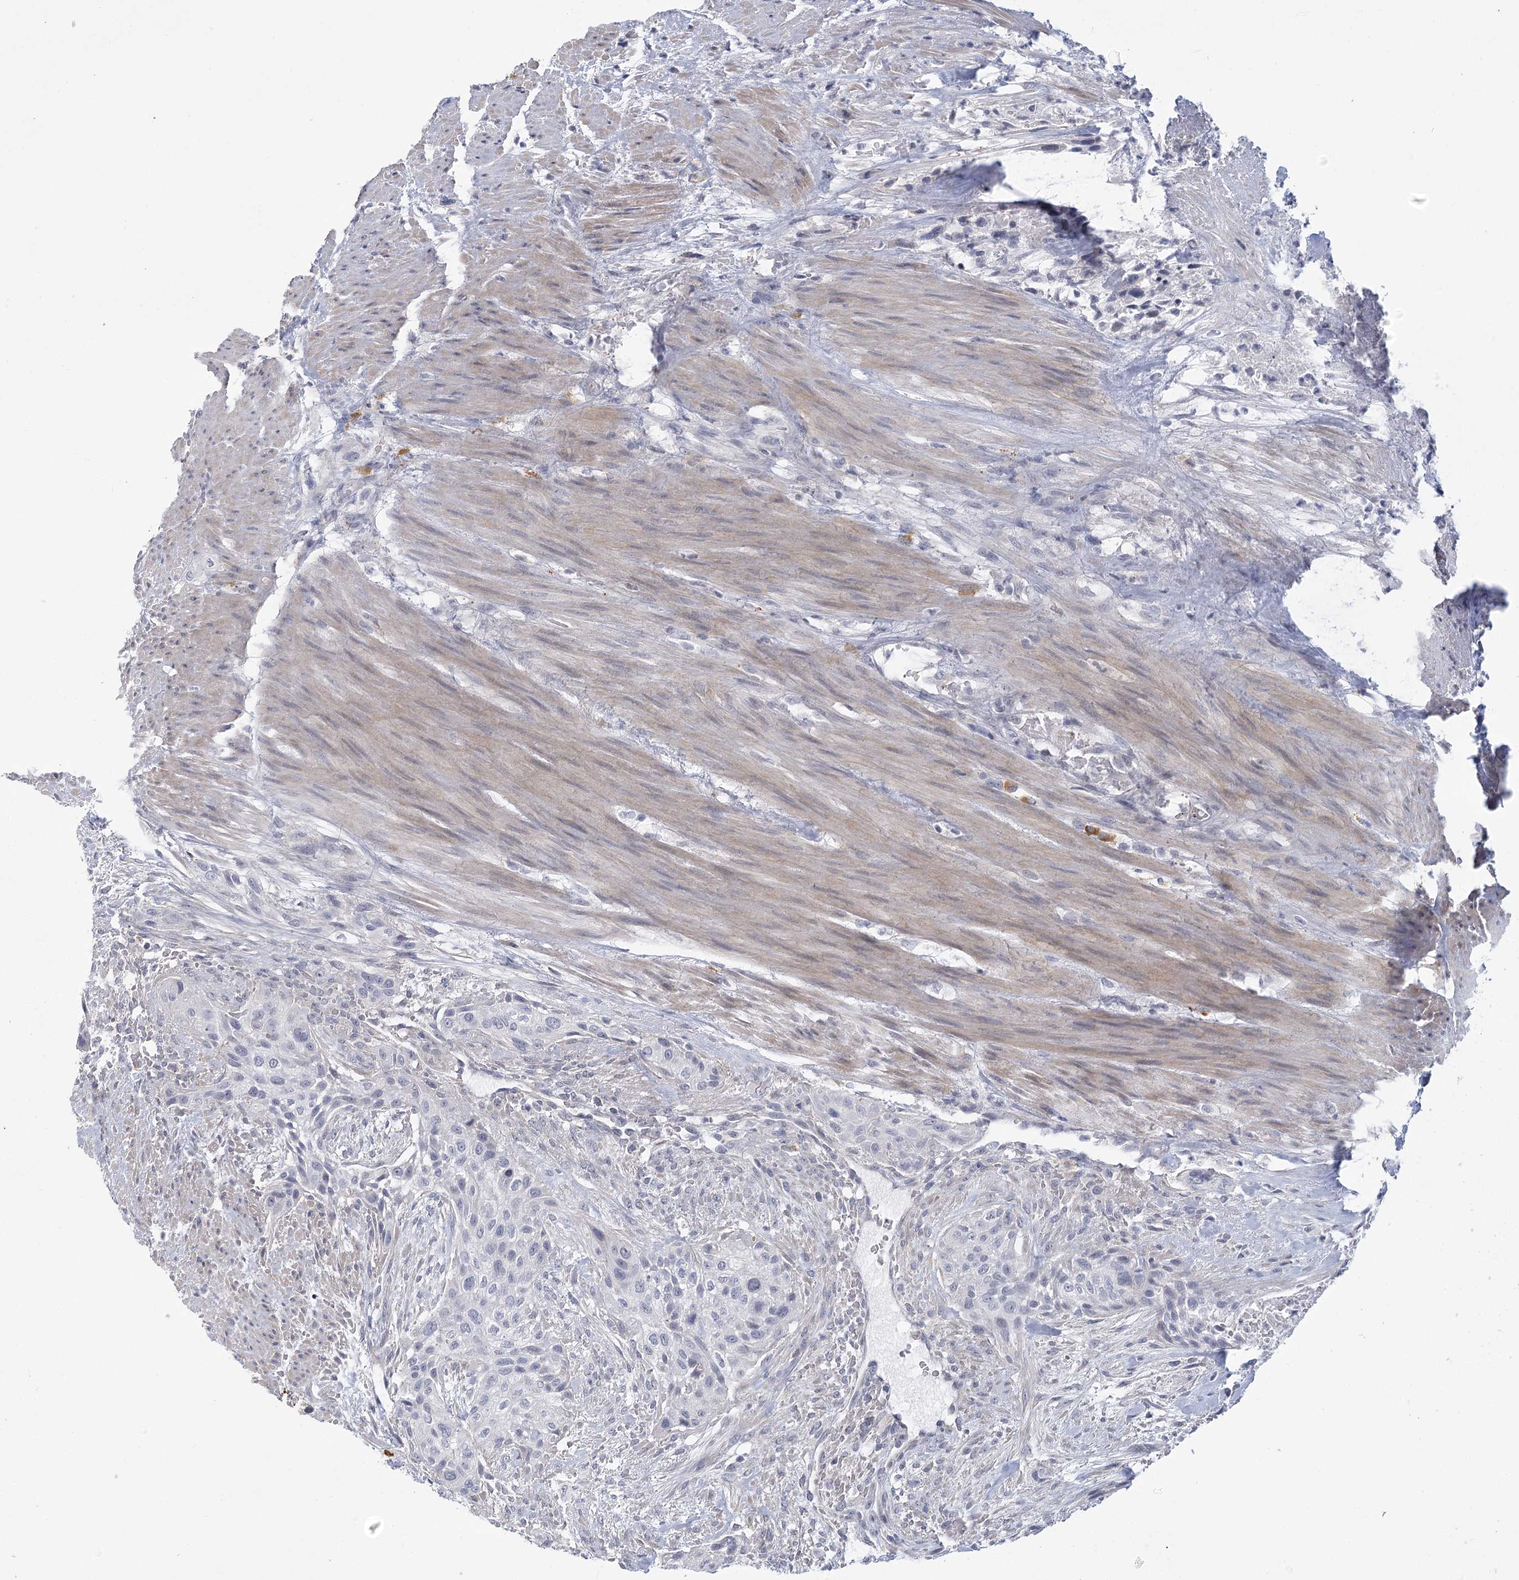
{"staining": {"intensity": "negative", "quantity": "none", "location": "none"}, "tissue": "urothelial cancer", "cell_type": "Tumor cells", "image_type": "cancer", "snomed": [{"axis": "morphology", "description": "Urothelial carcinoma, High grade"}, {"axis": "topography", "description": "Urinary bladder"}], "caption": "High-grade urothelial carcinoma stained for a protein using immunohistochemistry (IHC) displays no staining tumor cells.", "gene": "FAM76B", "patient": {"sex": "male", "age": 35}}